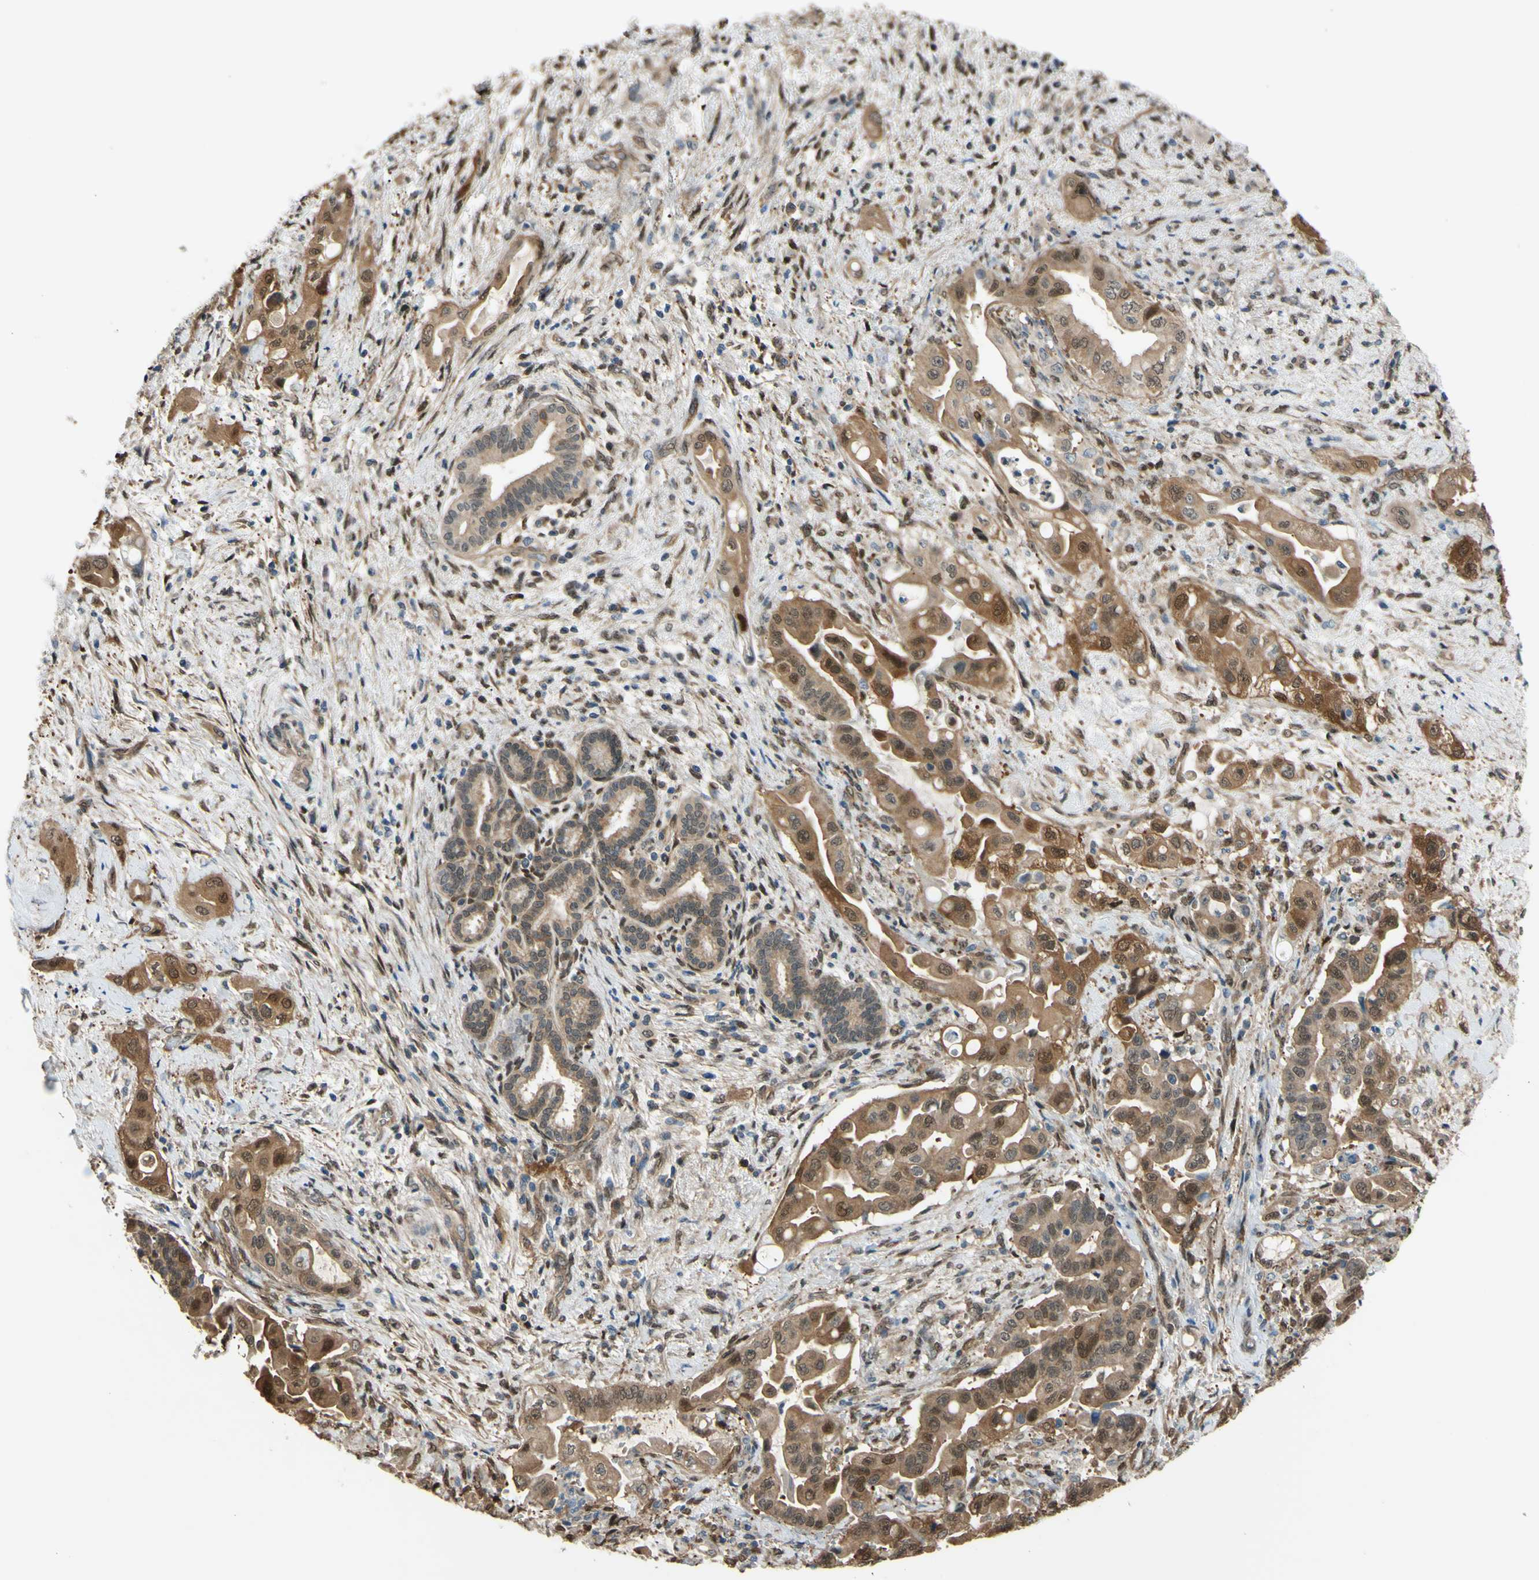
{"staining": {"intensity": "strong", "quantity": ">75%", "location": "cytoplasmic/membranous,nuclear"}, "tissue": "liver cancer", "cell_type": "Tumor cells", "image_type": "cancer", "snomed": [{"axis": "morphology", "description": "Cholangiocarcinoma"}, {"axis": "topography", "description": "Liver"}], "caption": "DAB immunohistochemical staining of human liver cholangiocarcinoma displays strong cytoplasmic/membranous and nuclear protein positivity in about >75% of tumor cells.", "gene": "YWHAQ", "patient": {"sex": "female", "age": 61}}